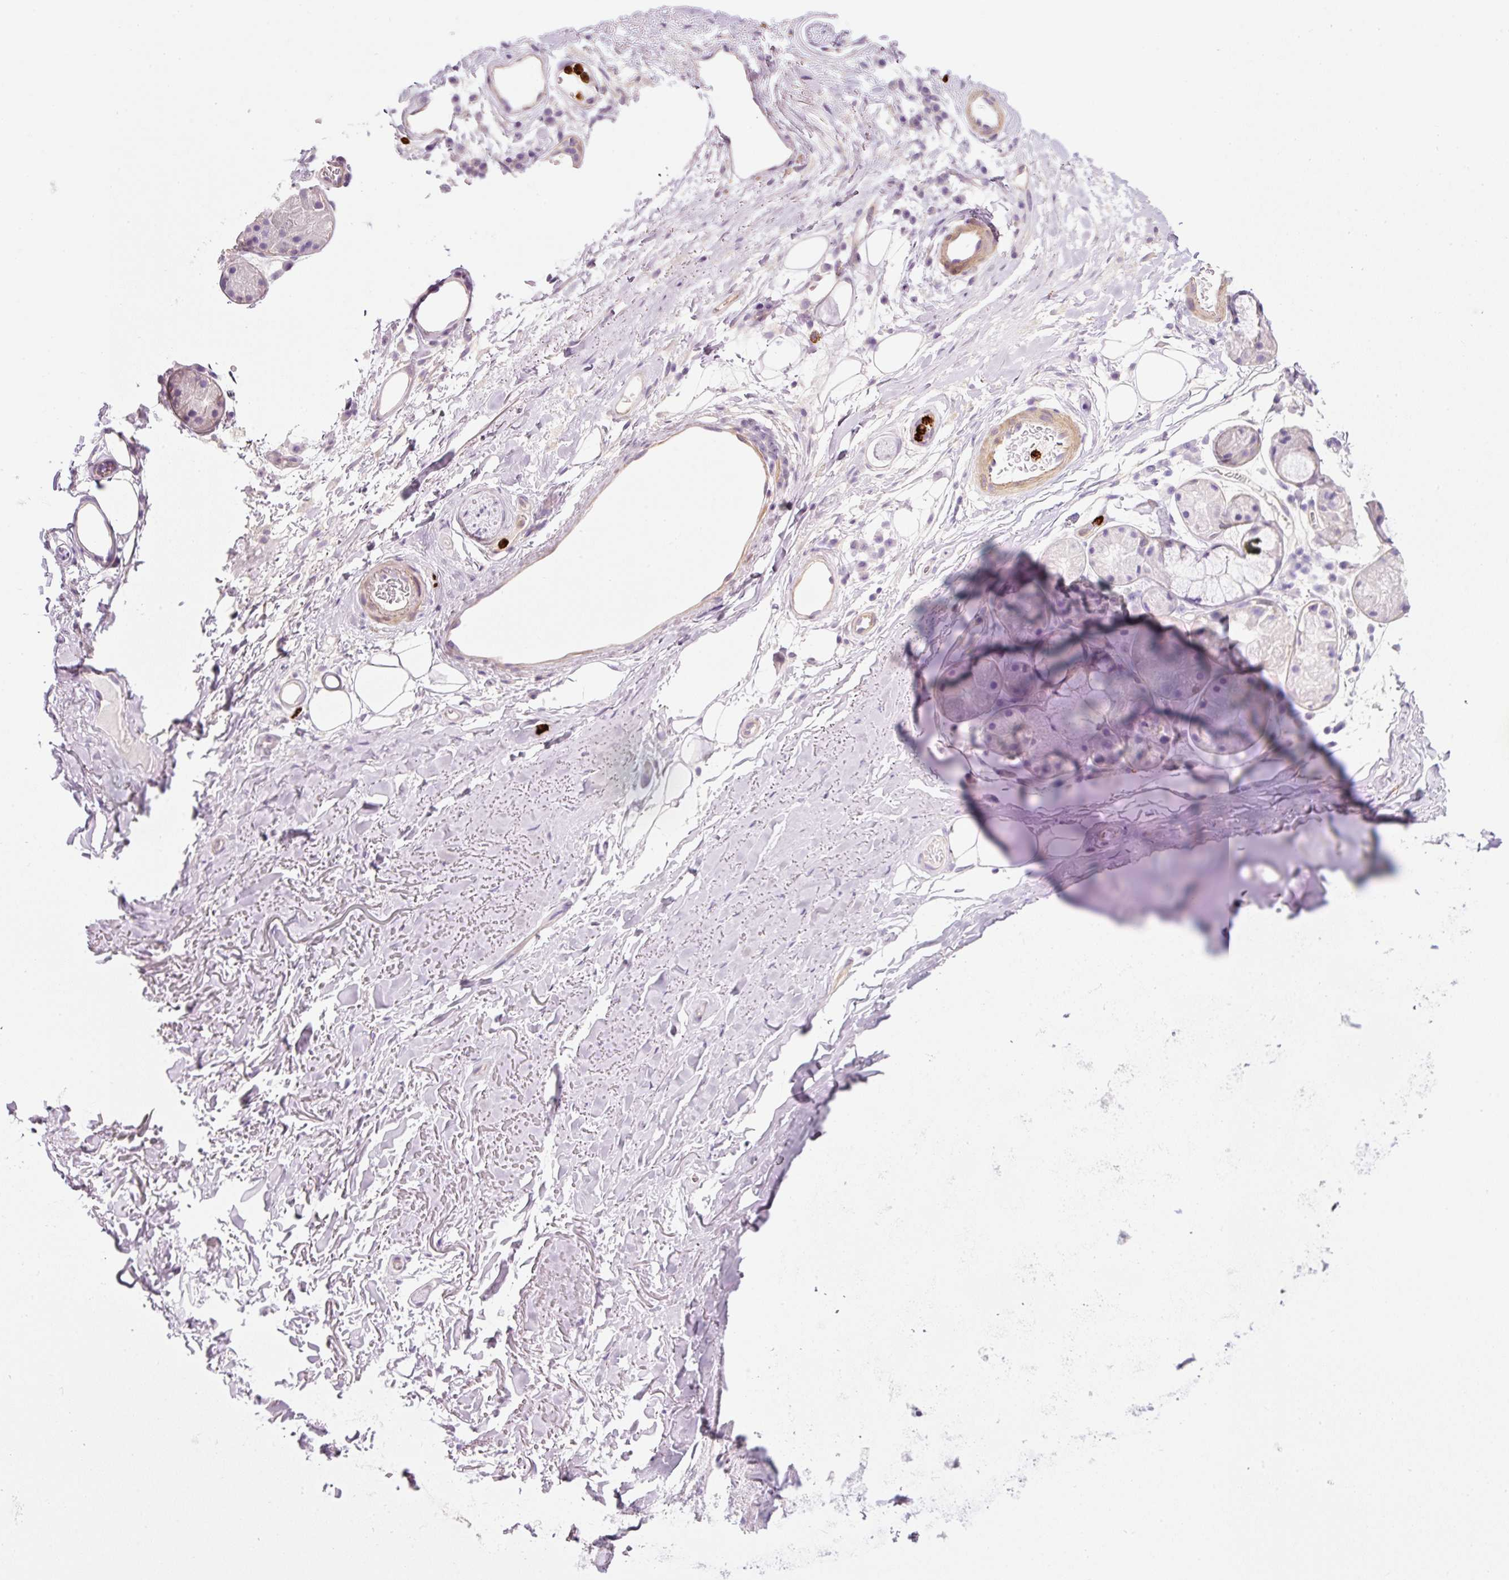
{"staining": {"intensity": "negative", "quantity": "none", "location": "none"}, "tissue": "adipose tissue", "cell_type": "Adipocytes", "image_type": "normal", "snomed": [{"axis": "morphology", "description": "Normal tissue, NOS"}, {"axis": "topography", "description": "Cartilage tissue"}], "caption": "Image shows no protein positivity in adipocytes of normal adipose tissue. (DAB (3,3'-diaminobenzidine) immunohistochemistry (IHC), high magnification).", "gene": "MAP3K3", "patient": {"sex": "male", "age": 80}}